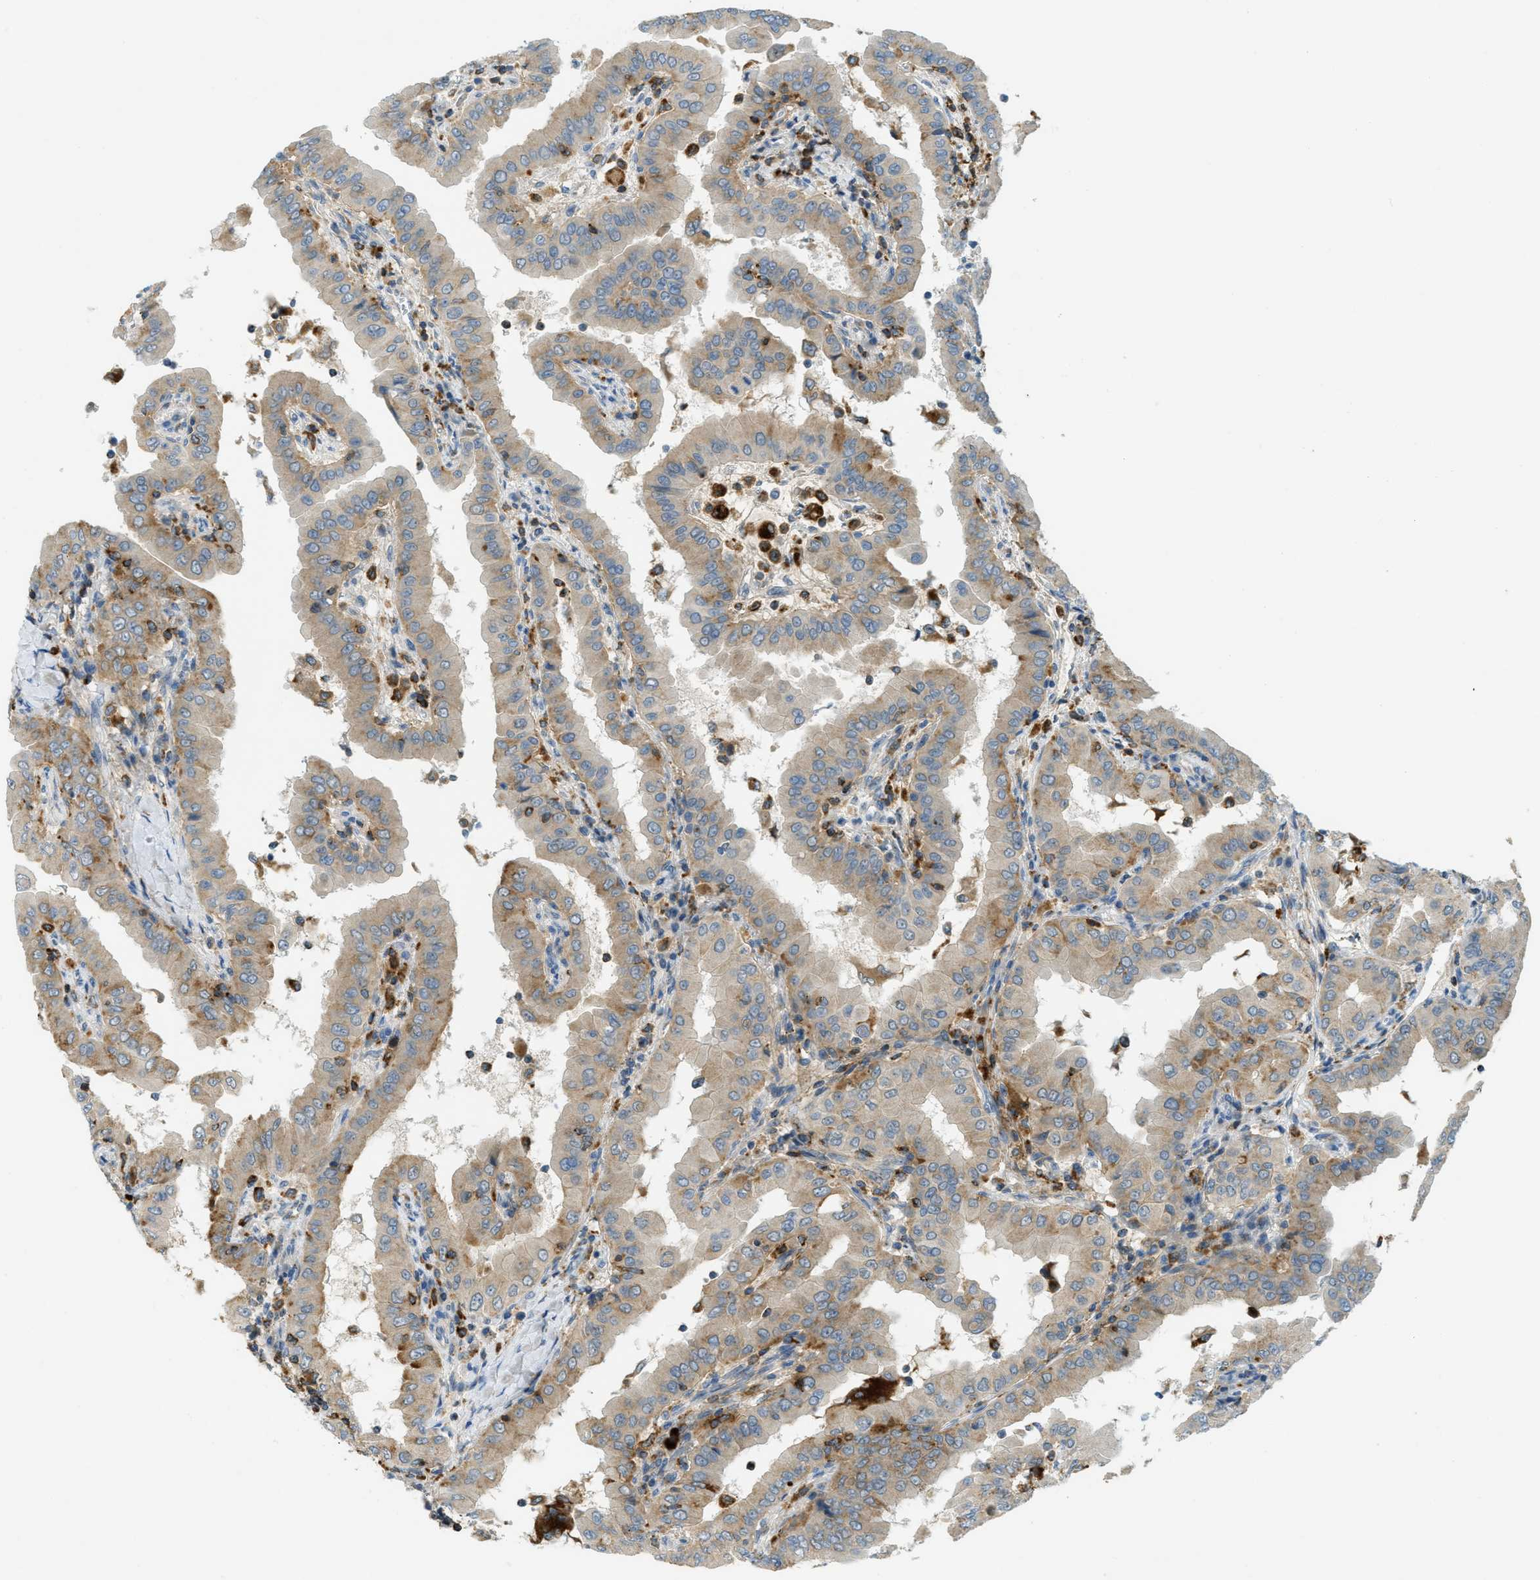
{"staining": {"intensity": "weak", "quantity": "25%-75%", "location": "cytoplasmic/membranous"}, "tissue": "thyroid cancer", "cell_type": "Tumor cells", "image_type": "cancer", "snomed": [{"axis": "morphology", "description": "Papillary adenocarcinoma, NOS"}, {"axis": "topography", "description": "Thyroid gland"}], "caption": "A histopathology image of human thyroid cancer stained for a protein demonstrates weak cytoplasmic/membranous brown staining in tumor cells. The staining was performed using DAB (3,3'-diaminobenzidine), with brown indicating positive protein expression. Nuclei are stained blue with hematoxylin.", "gene": "PLBD2", "patient": {"sex": "male", "age": 33}}